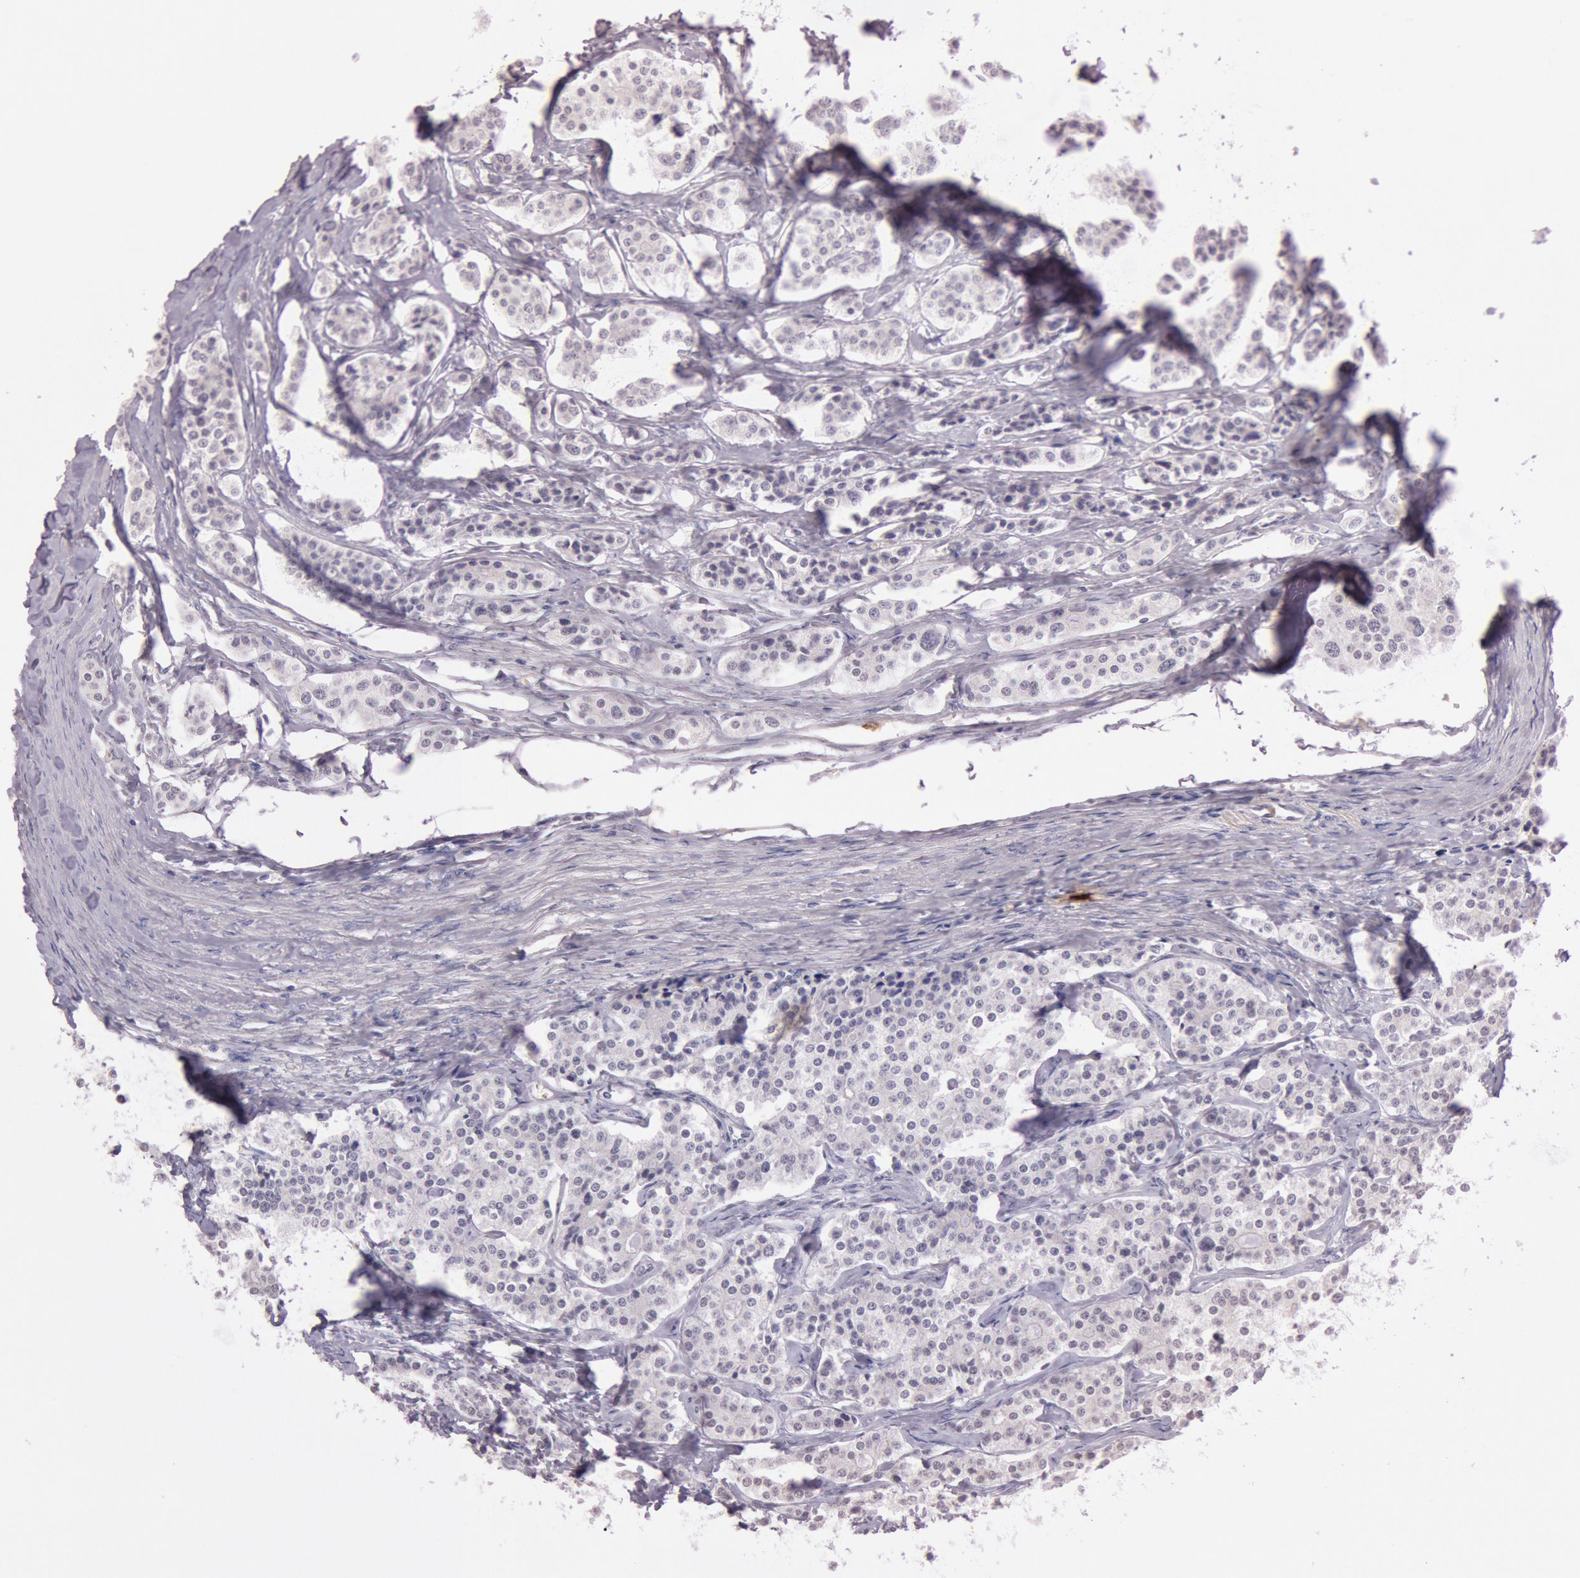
{"staining": {"intensity": "negative", "quantity": "none", "location": "none"}, "tissue": "carcinoid", "cell_type": "Tumor cells", "image_type": "cancer", "snomed": [{"axis": "morphology", "description": "Carcinoid, malignant, NOS"}, {"axis": "topography", "description": "Small intestine"}], "caption": "High power microscopy micrograph of an immunohistochemistry histopathology image of malignant carcinoid, revealing no significant expression in tumor cells.", "gene": "KDM6A", "patient": {"sex": "male", "age": 63}}